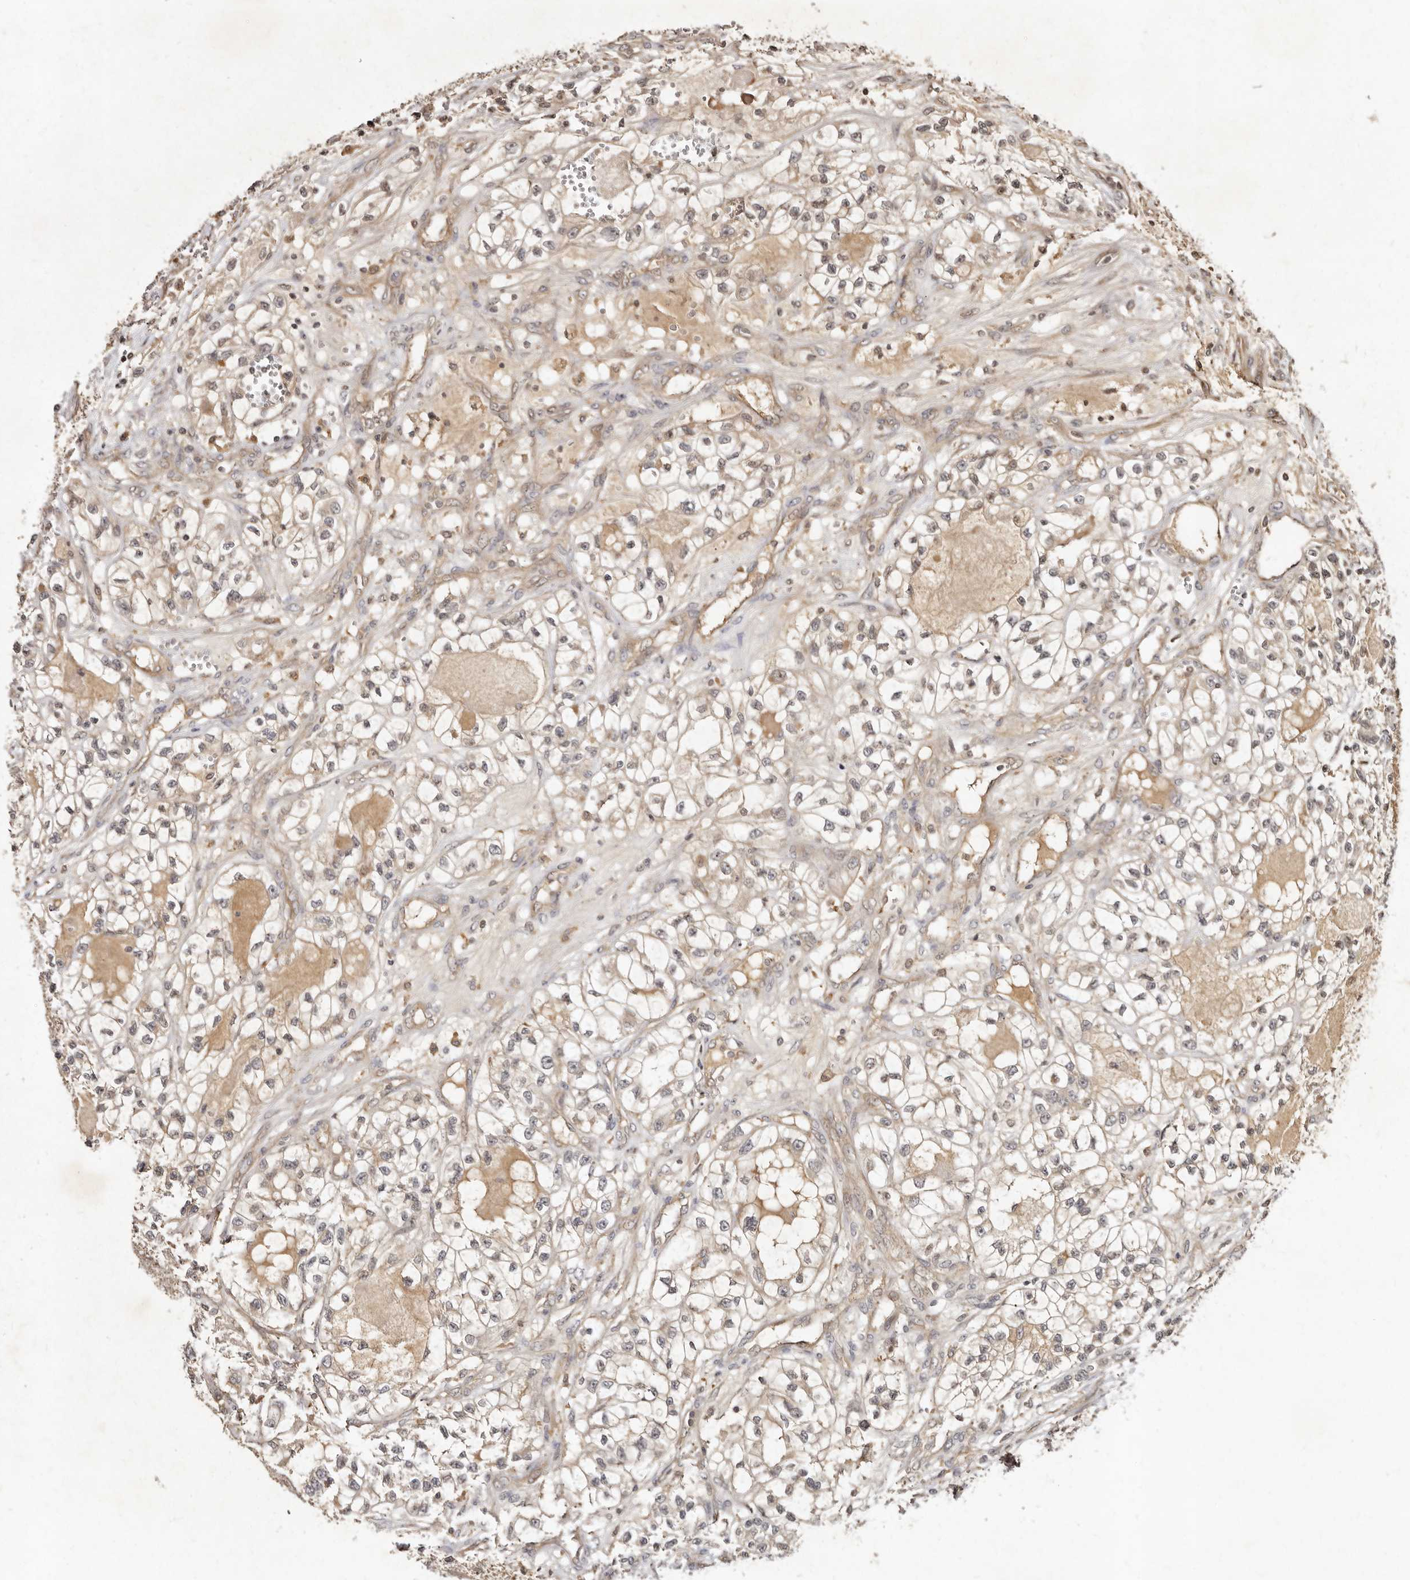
{"staining": {"intensity": "weak", "quantity": "<25%", "location": "cytoplasmic/membranous"}, "tissue": "renal cancer", "cell_type": "Tumor cells", "image_type": "cancer", "snomed": [{"axis": "morphology", "description": "Adenocarcinoma, NOS"}, {"axis": "topography", "description": "Kidney"}], "caption": "A histopathology image of renal cancer (adenocarcinoma) stained for a protein displays no brown staining in tumor cells. The staining is performed using DAB brown chromogen with nuclei counter-stained in using hematoxylin.", "gene": "LCORL", "patient": {"sex": "female", "age": 57}}